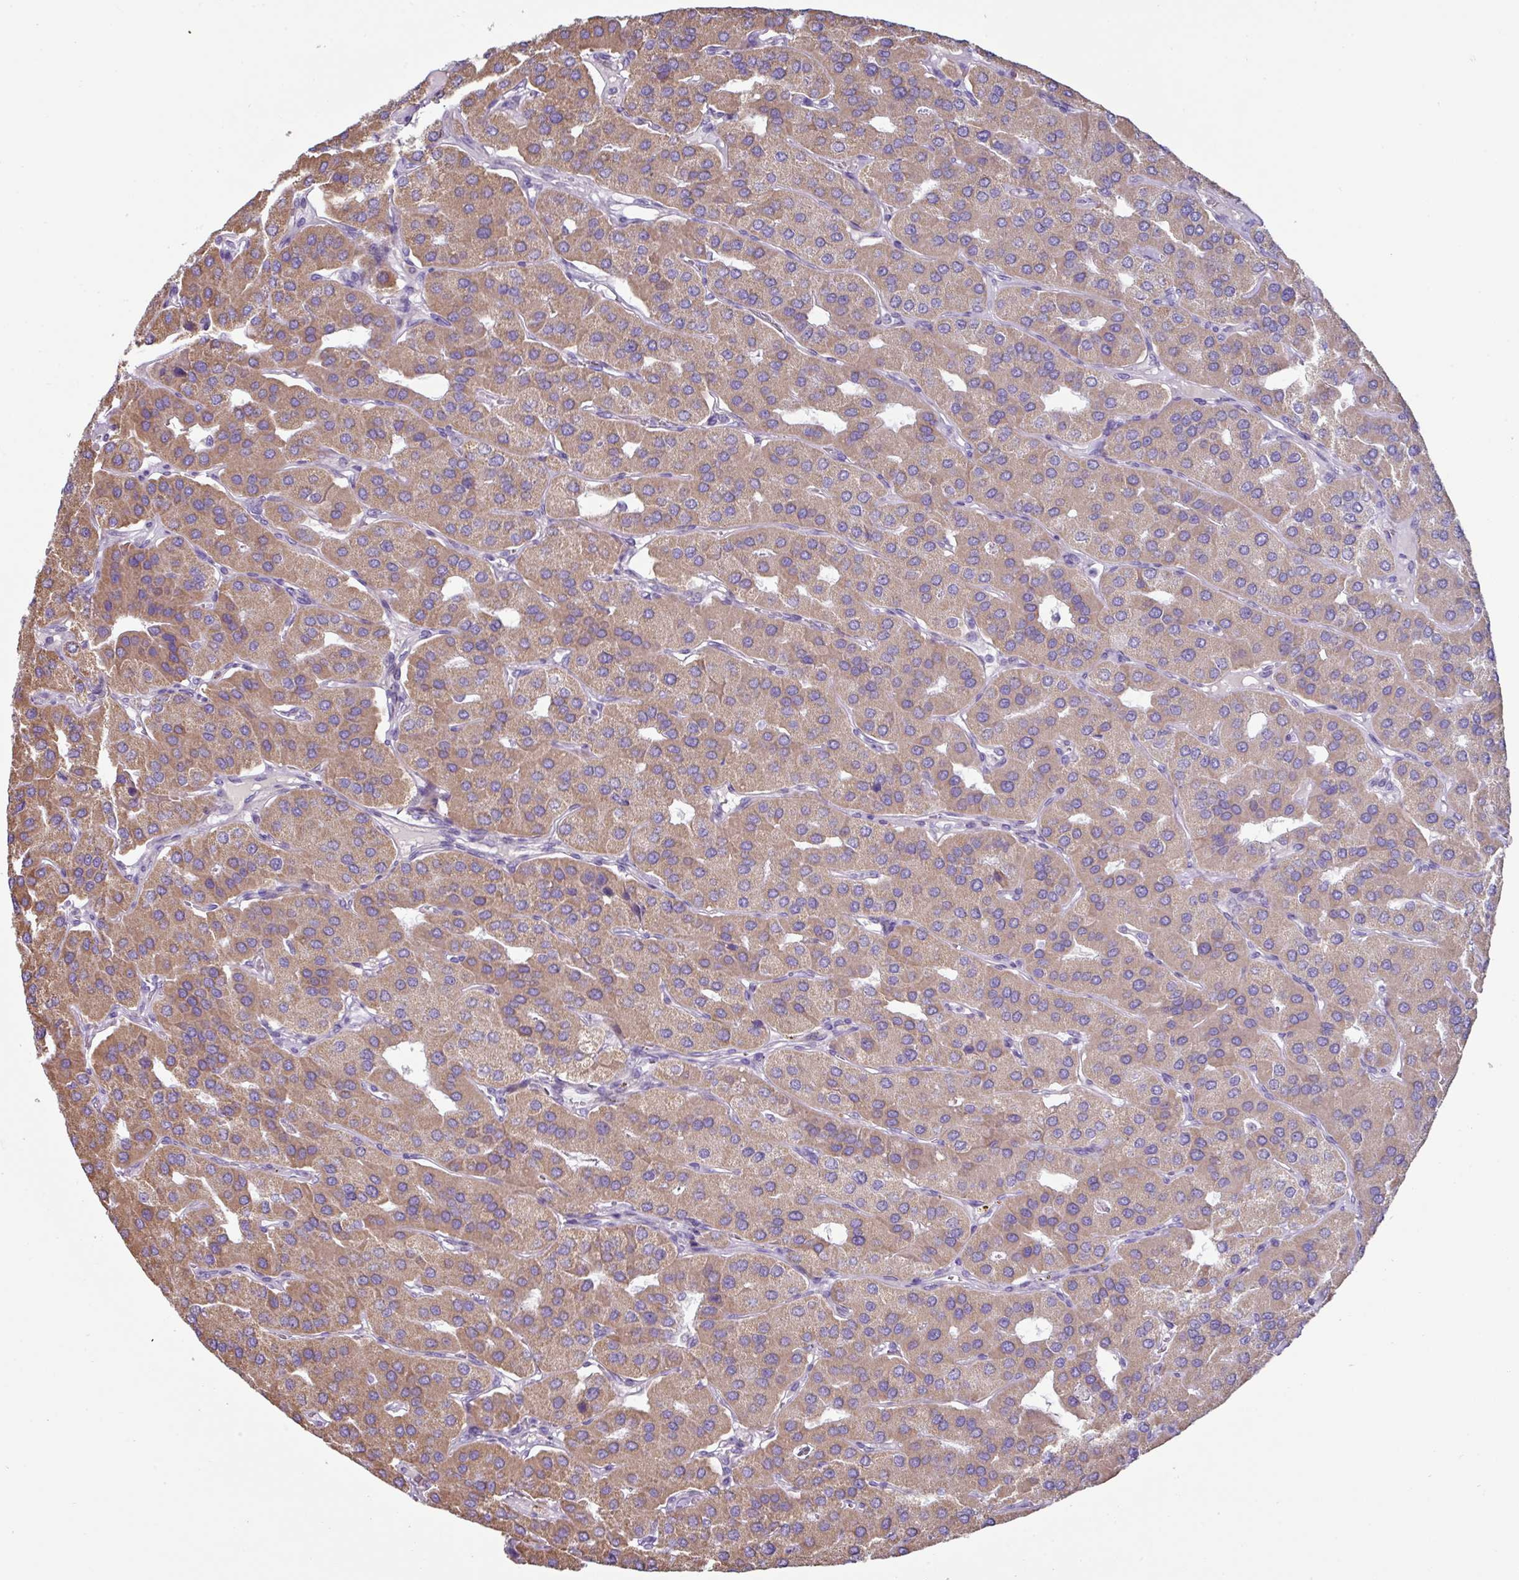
{"staining": {"intensity": "moderate", "quantity": "25%-75%", "location": "cytoplasmic/membranous"}, "tissue": "parathyroid gland", "cell_type": "Glandular cells", "image_type": "normal", "snomed": [{"axis": "morphology", "description": "Normal tissue, NOS"}, {"axis": "morphology", "description": "Adenoma, NOS"}, {"axis": "topography", "description": "Parathyroid gland"}], "caption": "Parathyroid gland stained for a protein displays moderate cytoplasmic/membranous positivity in glandular cells. The protein is shown in brown color, while the nuclei are stained blue.", "gene": "RGS16", "patient": {"sex": "female", "age": 86}}